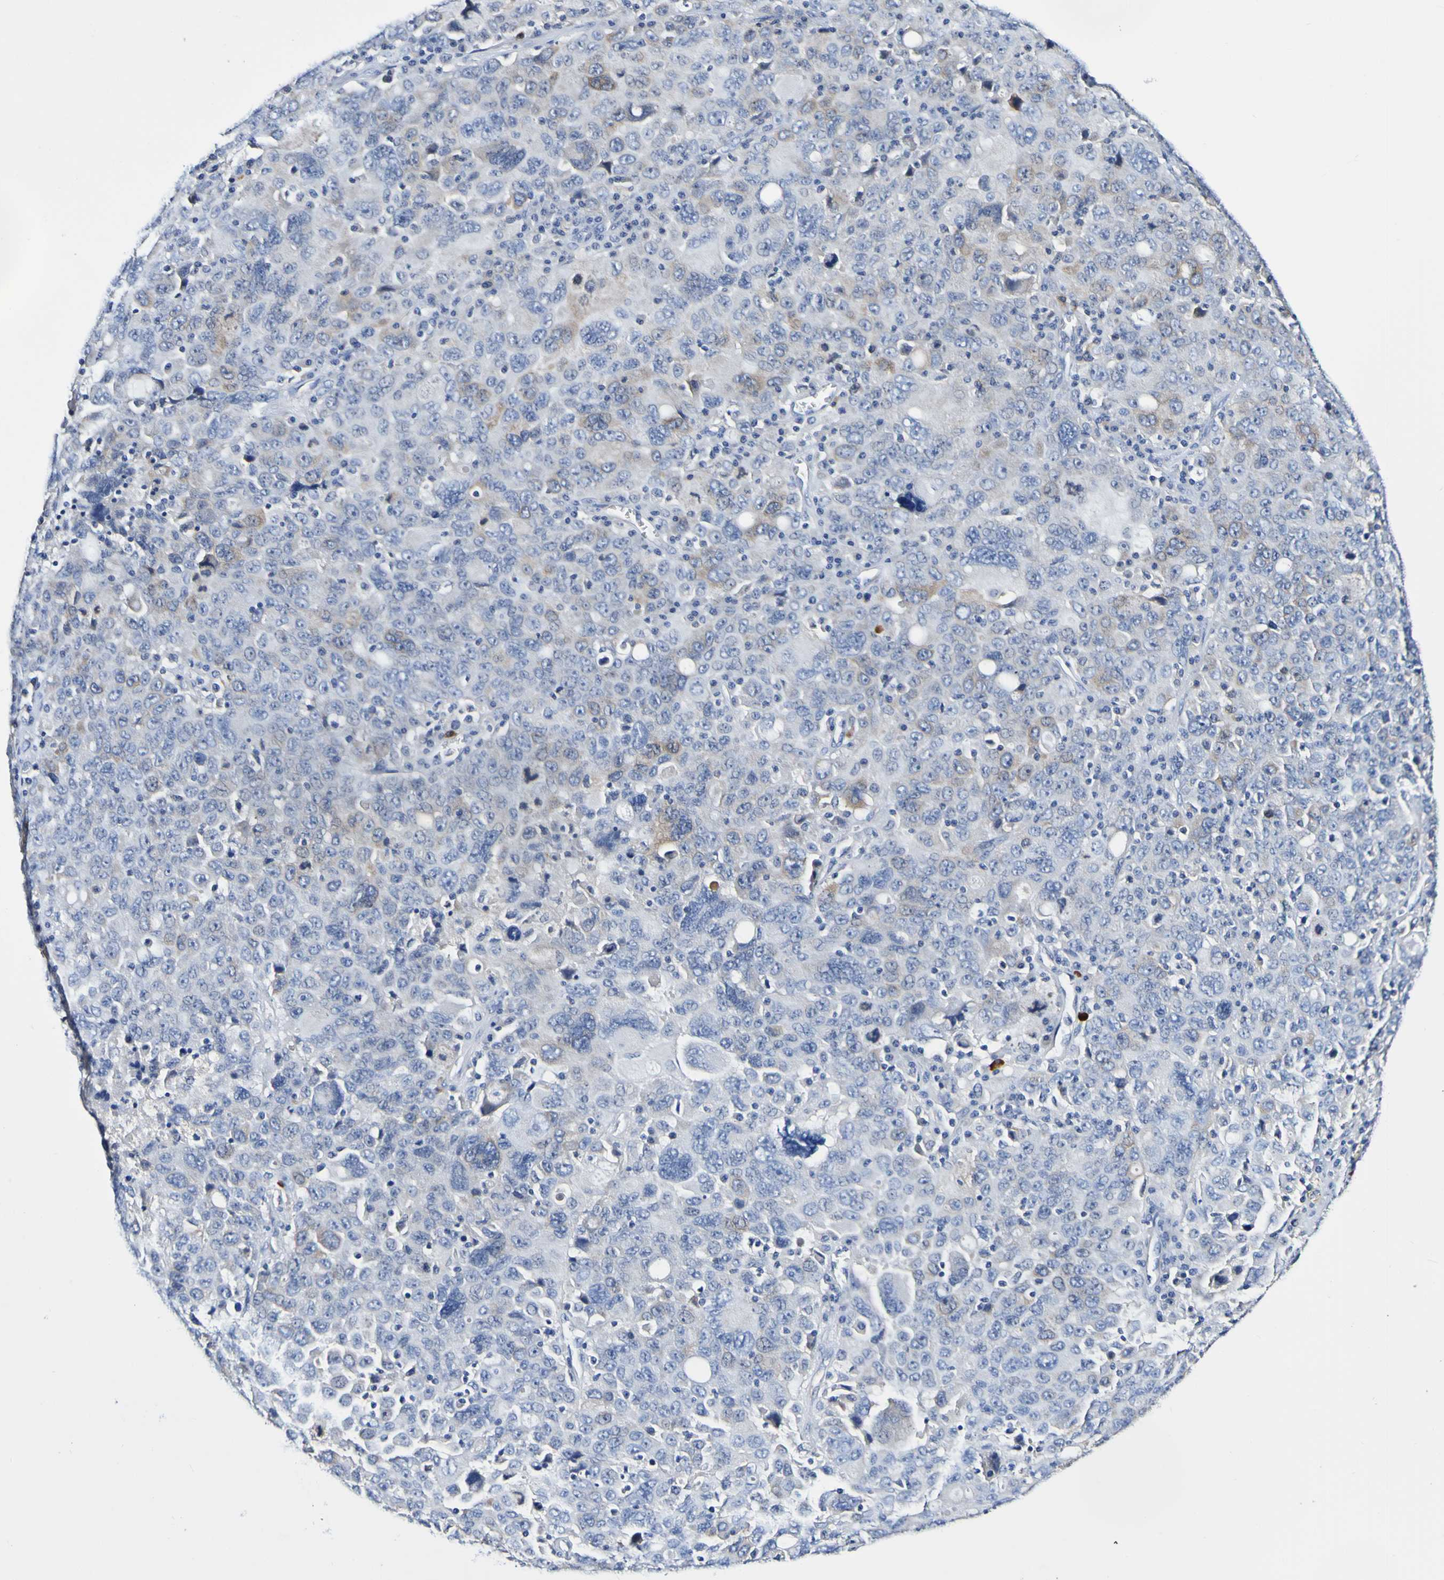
{"staining": {"intensity": "weak", "quantity": "<25%", "location": "cytoplasmic/membranous"}, "tissue": "ovarian cancer", "cell_type": "Tumor cells", "image_type": "cancer", "snomed": [{"axis": "morphology", "description": "Carcinoma, endometroid"}, {"axis": "topography", "description": "Ovary"}], "caption": "Ovarian endometroid carcinoma stained for a protein using immunohistochemistry (IHC) exhibits no positivity tumor cells.", "gene": "ACVR1C", "patient": {"sex": "female", "age": 62}}